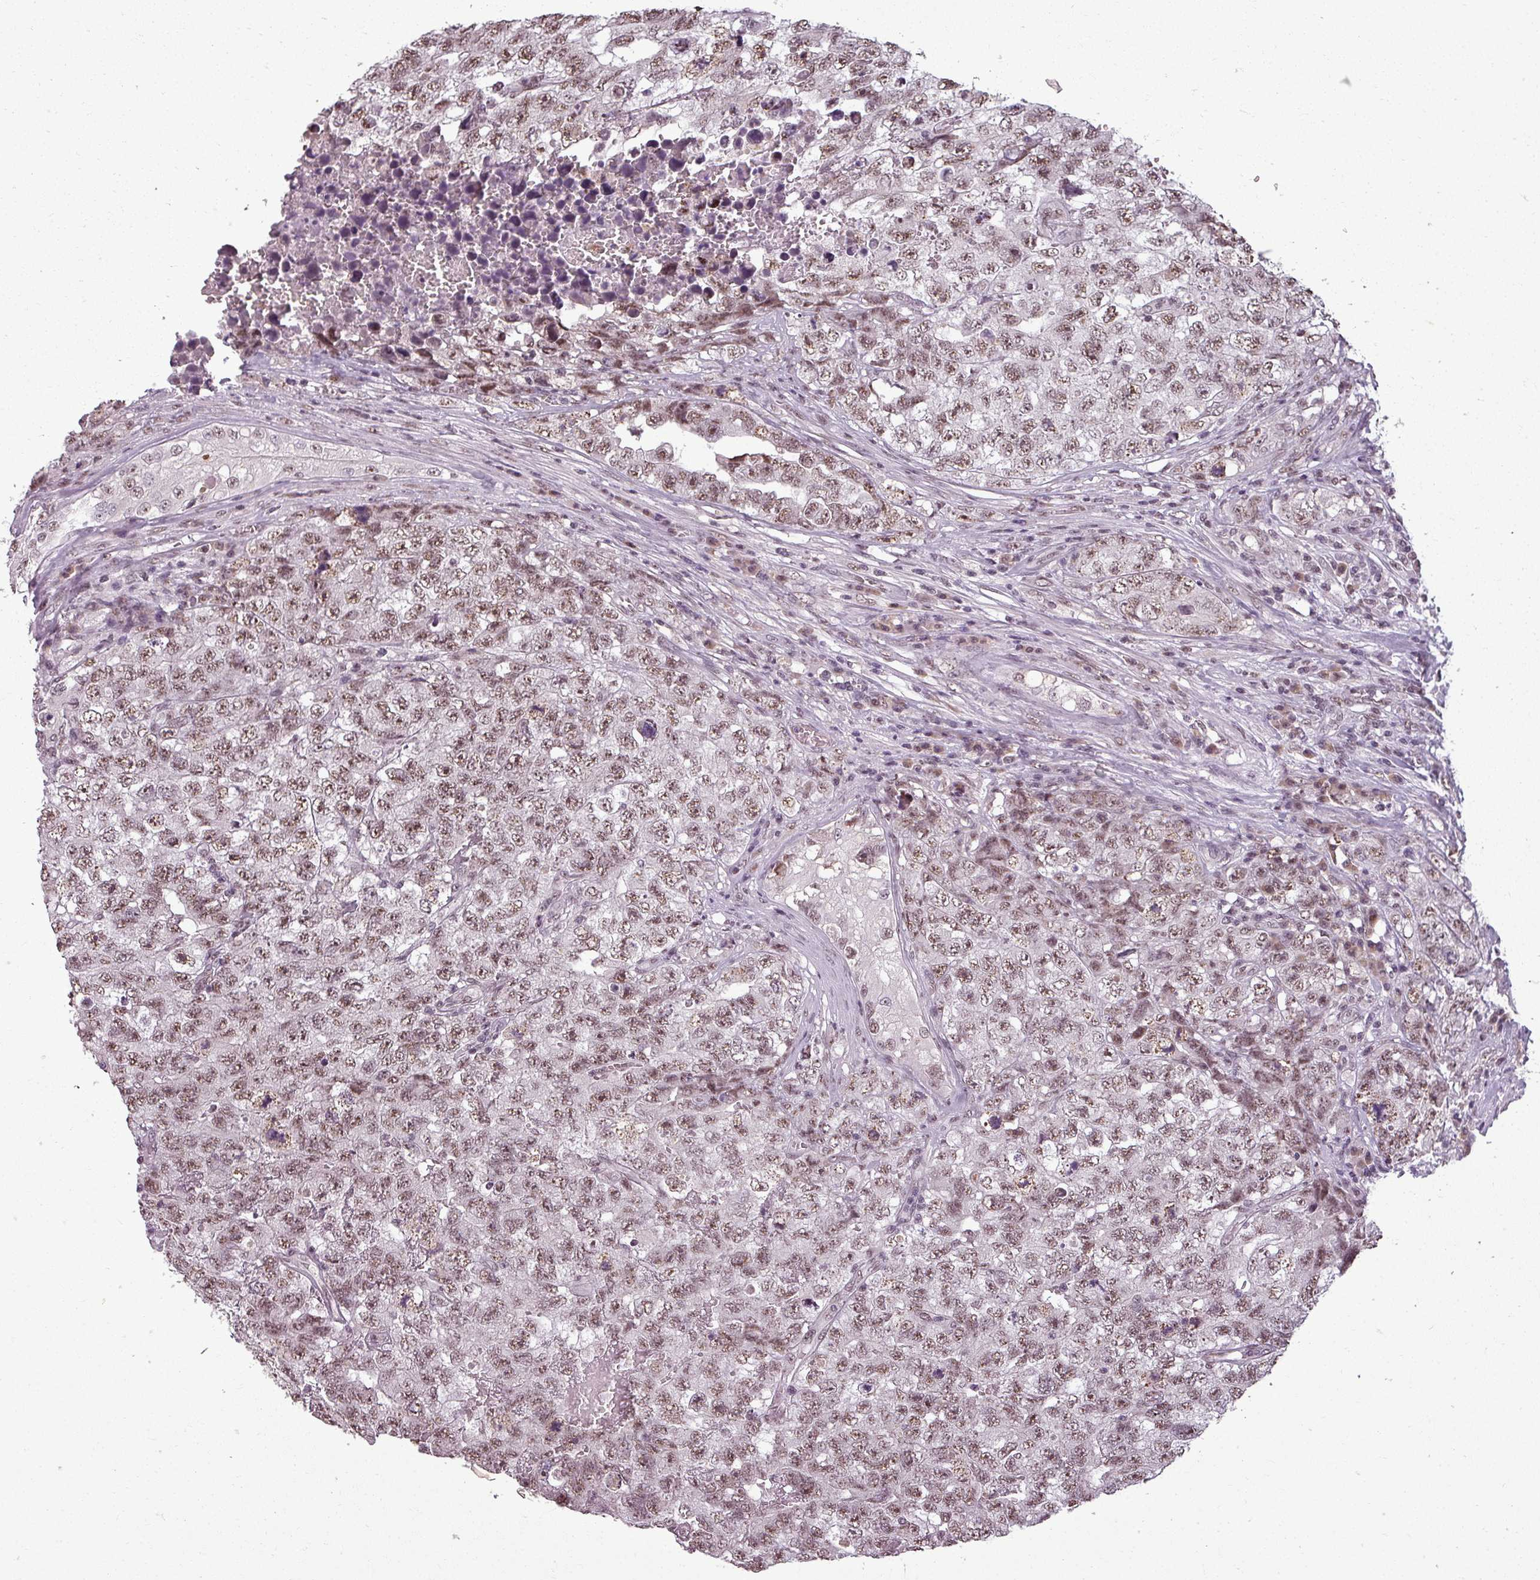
{"staining": {"intensity": "moderate", "quantity": ">75%", "location": "nuclear"}, "tissue": "testis cancer", "cell_type": "Tumor cells", "image_type": "cancer", "snomed": [{"axis": "morphology", "description": "Carcinoma, Embryonal, NOS"}, {"axis": "topography", "description": "Testis"}], "caption": "The histopathology image demonstrates a brown stain indicating the presence of a protein in the nuclear of tumor cells in testis cancer (embryonal carcinoma).", "gene": "BCAS3", "patient": {"sex": "male", "age": 31}}